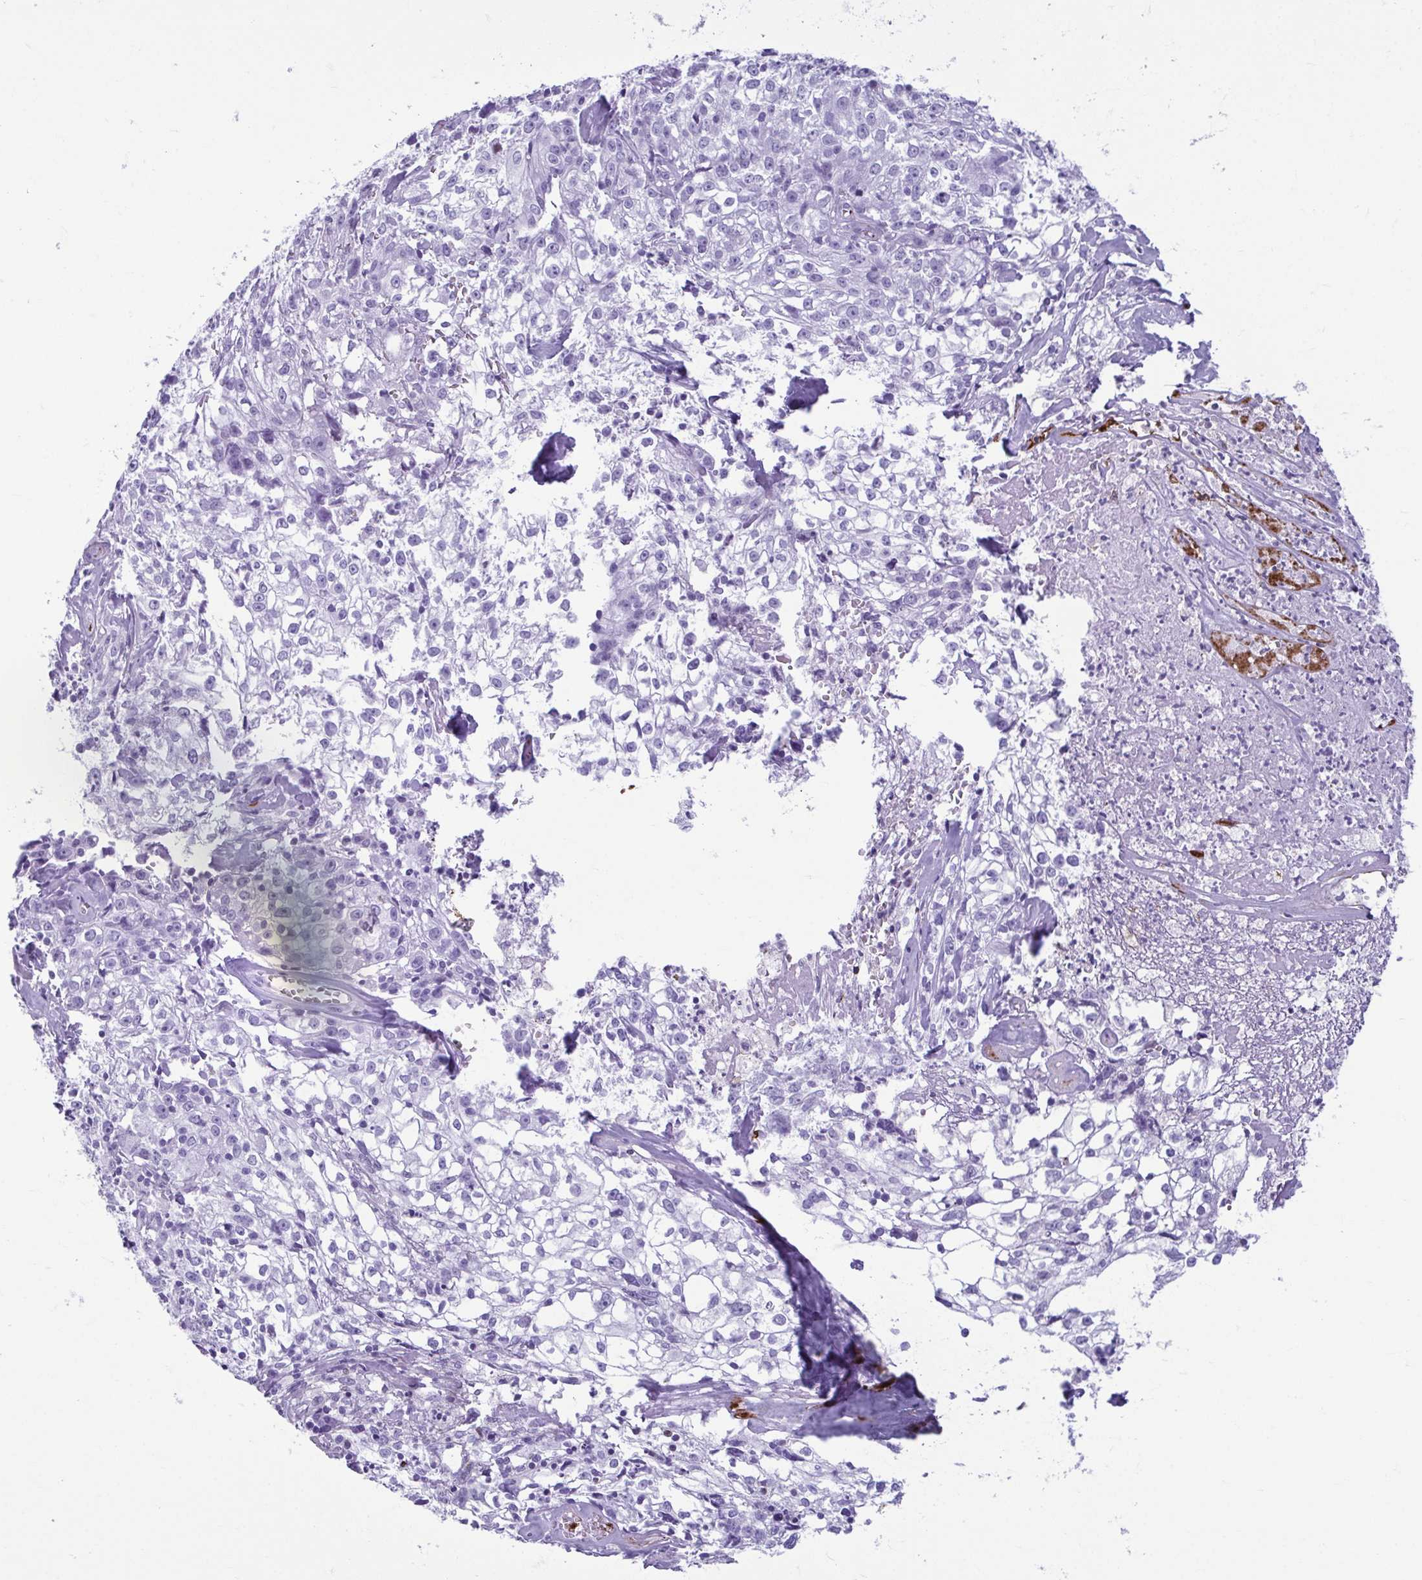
{"staining": {"intensity": "negative", "quantity": "none", "location": "none"}, "tissue": "cervical cancer", "cell_type": "Tumor cells", "image_type": "cancer", "snomed": [{"axis": "morphology", "description": "Squamous cell carcinoma, NOS"}, {"axis": "topography", "description": "Cervix"}], "caption": "Immunohistochemical staining of human squamous cell carcinoma (cervical) displays no significant expression in tumor cells.", "gene": "TCEAL3", "patient": {"sex": "female", "age": 85}}